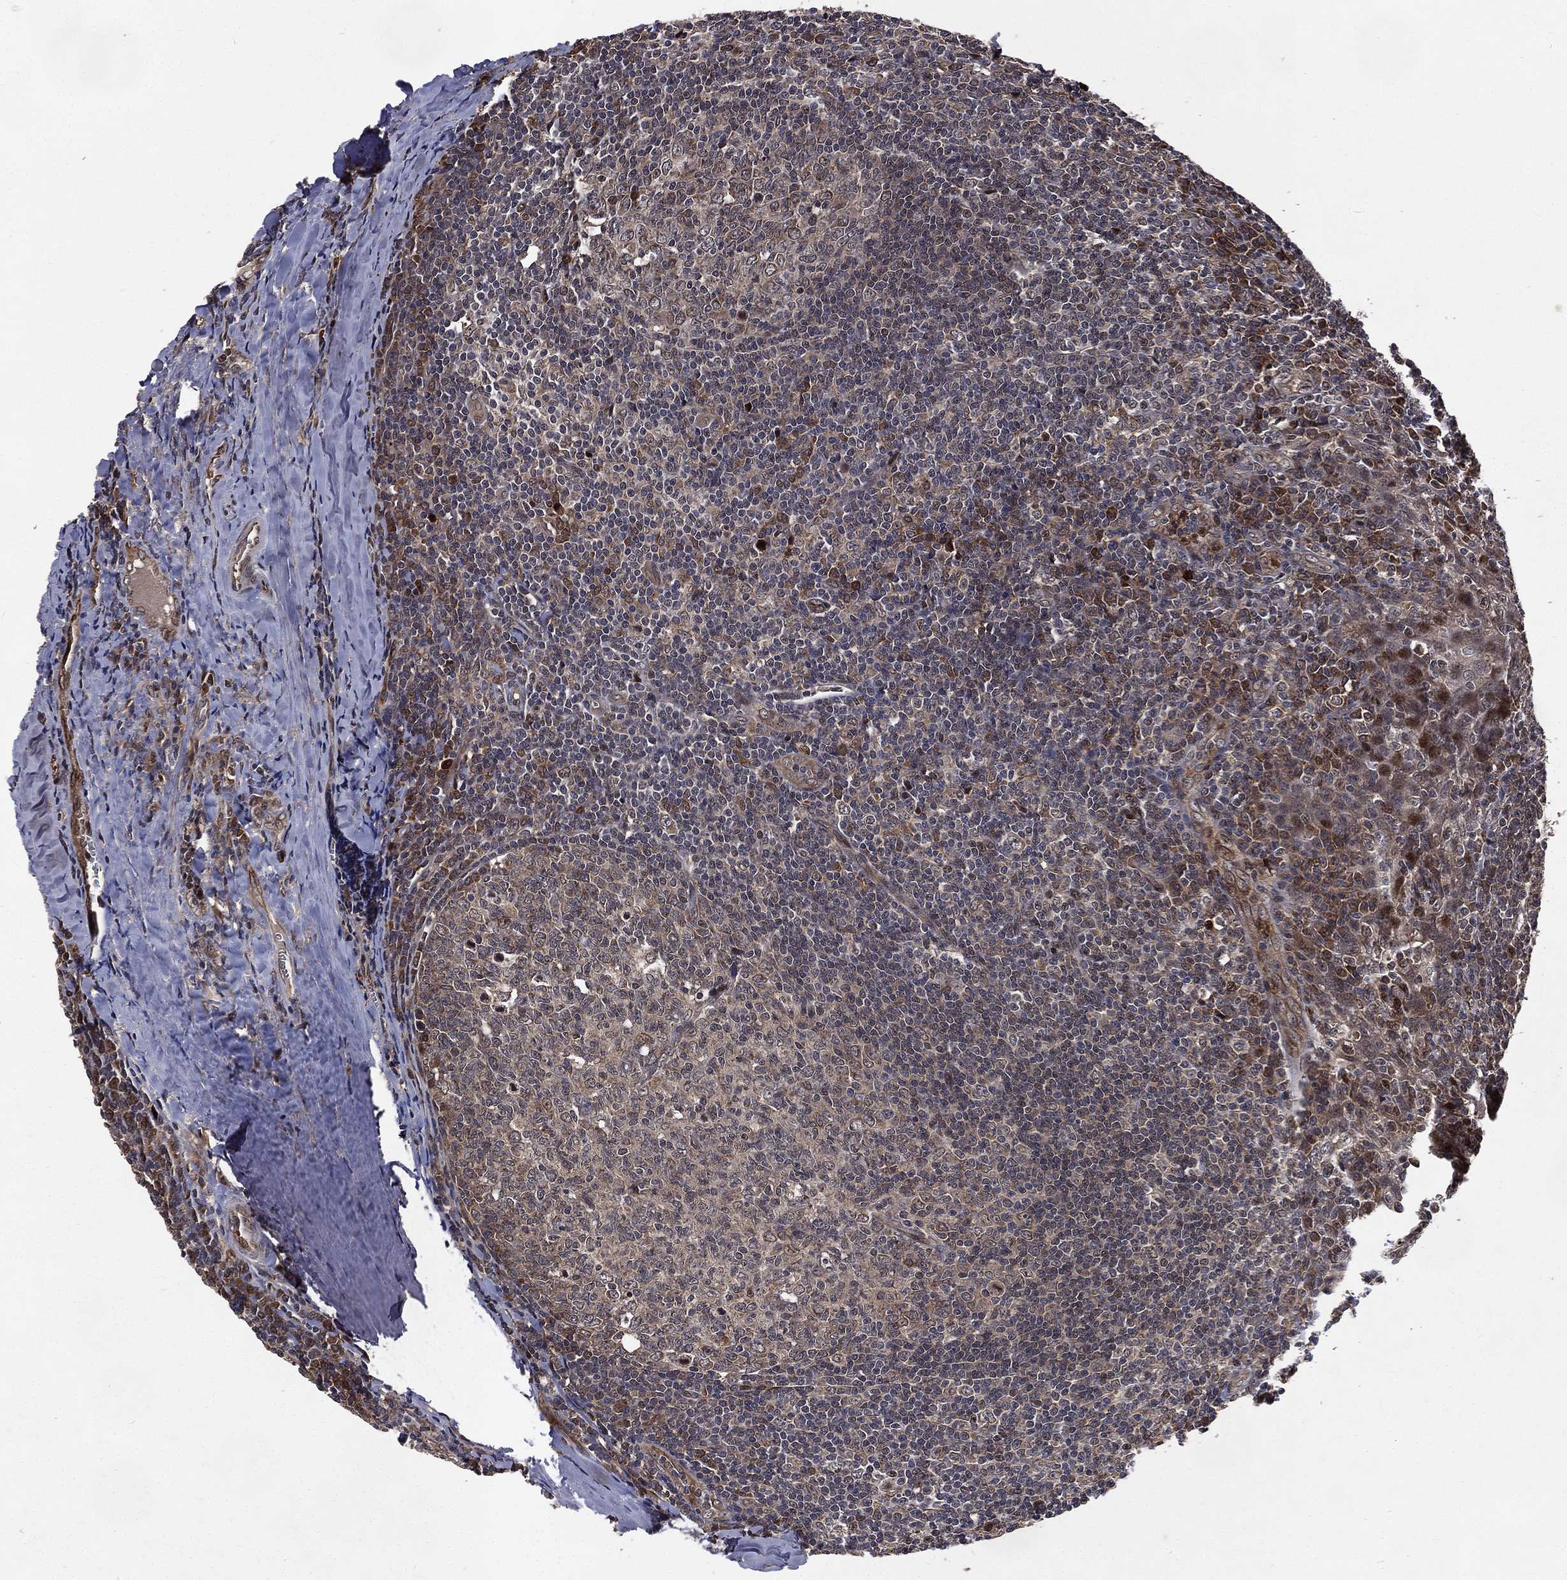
{"staining": {"intensity": "moderate", "quantity": "<25%", "location": "cytoplasmic/membranous"}, "tissue": "tonsil", "cell_type": "Germinal center cells", "image_type": "normal", "snomed": [{"axis": "morphology", "description": "Normal tissue, NOS"}, {"axis": "topography", "description": "Tonsil"}], "caption": "Tonsil stained with DAB IHC exhibits low levels of moderate cytoplasmic/membranous positivity in approximately <25% of germinal center cells. (DAB = brown stain, brightfield microscopy at high magnification).", "gene": "LENG8", "patient": {"sex": "male", "age": 20}}